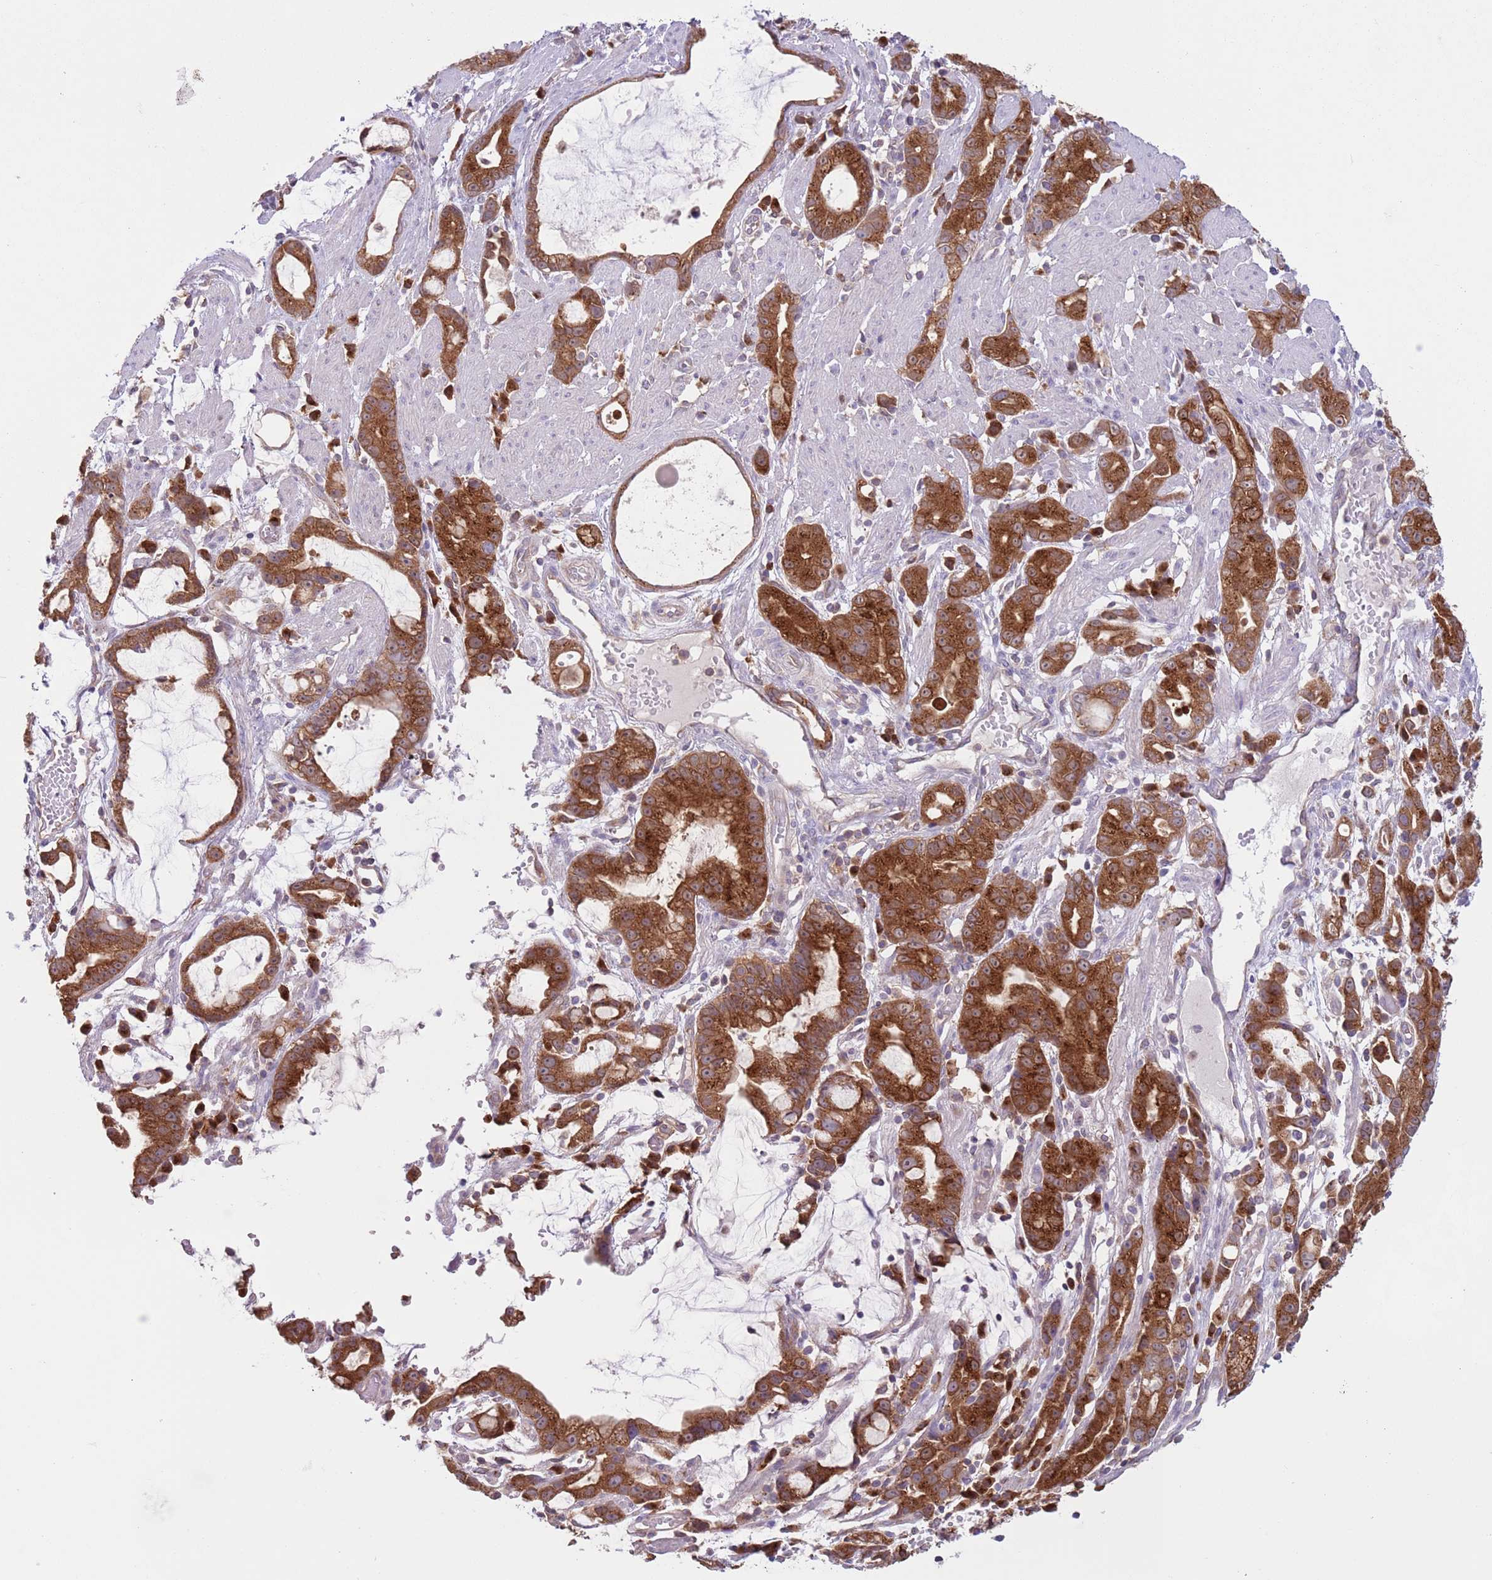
{"staining": {"intensity": "strong", "quantity": ">75%", "location": "cytoplasmic/membranous"}, "tissue": "stomach cancer", "cell_type": "Tumor cells", "image_type": "cancer", "snomed": [{"axis": "morphology", "description": "Adenocarcinoma, NOS"}, {"axis": "topography", "description": "Stomach"}], "caption": "The histopathology image demonstrates staining of stomach cancer, revealing strong cytoplasmic/membranous protein positivity (brown color) within tumor cells. (brown staining indicates protein expression, while blue staining denotes nuclei).", "gene": "COPE", "patient": {"sex": "male", "age": 55}}